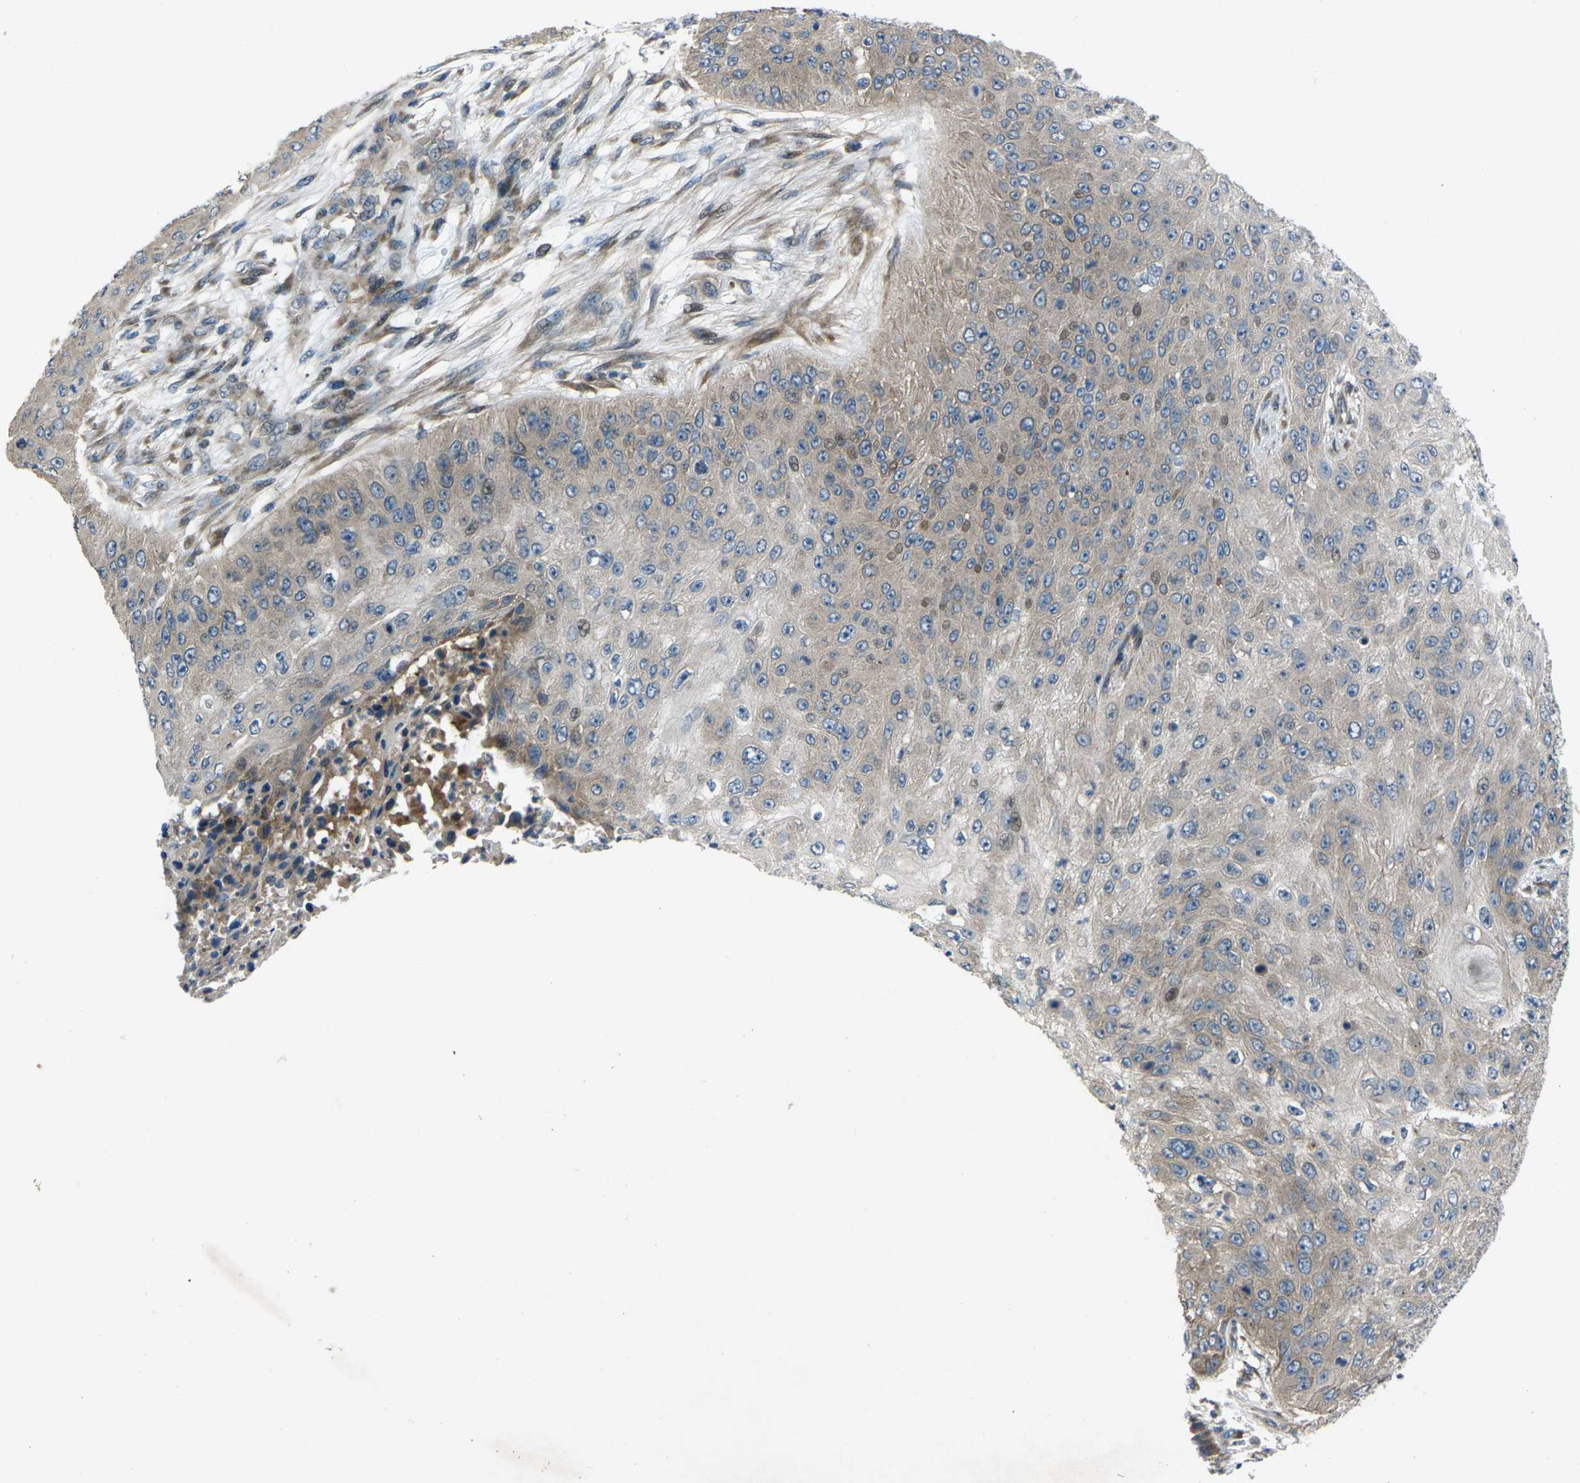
{"staining": {"intensity": "weak", "quantity": "<25%", "location": "cytoplasmic/membranous"}, "tissue": "skin cancer", "cell_type": "Tumor cells", "image_type": "cancer", "snomed": [{"axis": "morphology", "description": "Squamous cell carcinoma, NOS"}, {"axis": "topography", "description": "Skin"}], "caption": "Immunohistochemistry histopathology image of neoplastic tissue: skin squamous cell carcinoma stained with DAB (3,3'-diaminobenzidine) shows no significant protein staining in tumor cells.", "gene": "EDNRA", "patient": {"sex": "female", "age": 80}}